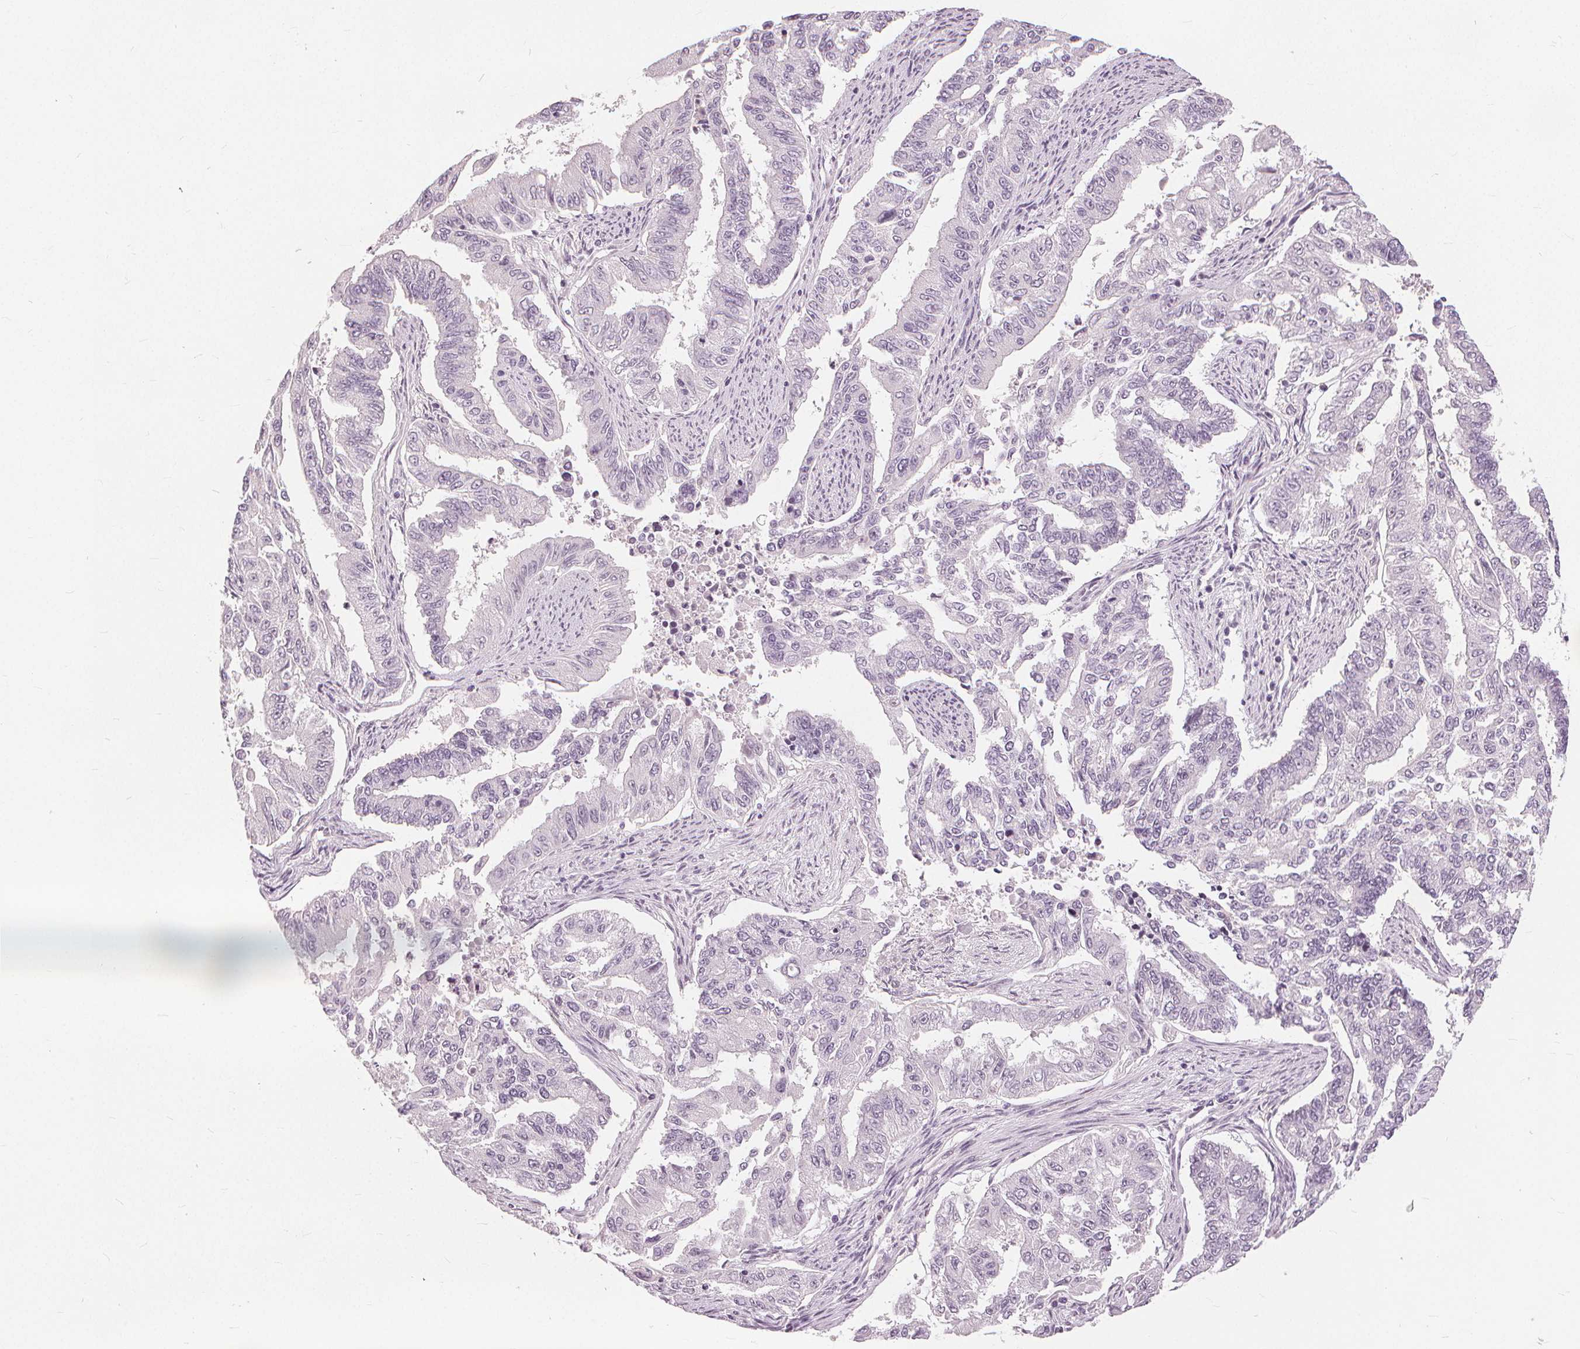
{"staining": {"intensity": "negative", "quantity": "none", "location": "none"}, "tissue": "endometrial cancer", "cell_type": "Tumor cells", "image_type": "cancer", "snomed": [{"axis": "morphology", "description": "Adenocarcinoma, NOS"}, {"axis": "topography", "description": "Uterus"}], "caption": "This is an IHC micrograph of adenocarcinoma (endometrial). There is no staining in tumor cells.", "gene": "SFTPD", "patient": {"sex": "female", "age": 59}}